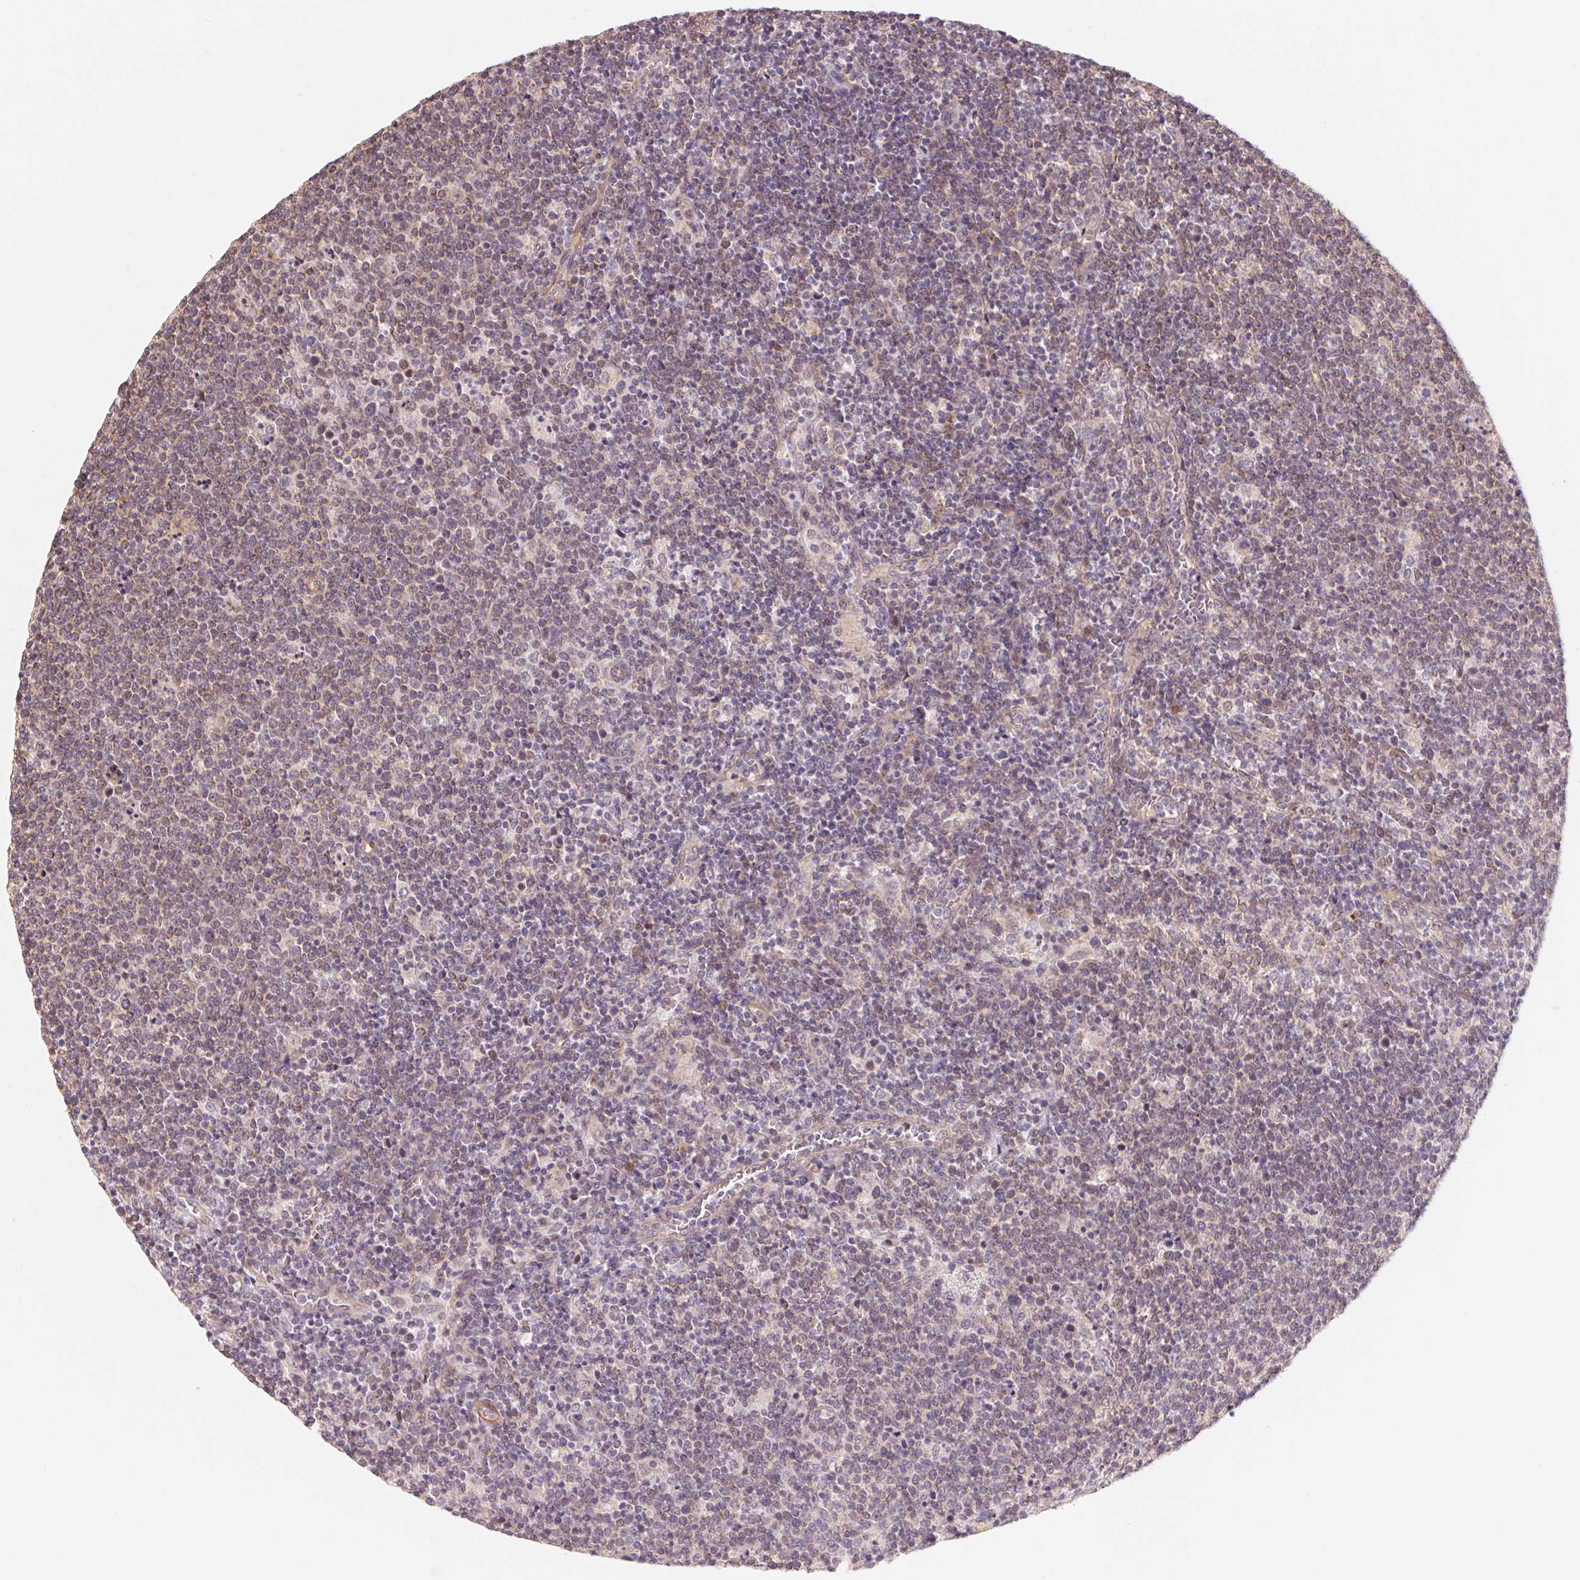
{"staining": {"intensity": "weak", "quantity": "<25%", "location": "cytoplasmic/membranous"}, "tissue": "lymphoma", "cell_type": "Tumor cells", "image_type": "cancer", "snomed": [{"axis": "morphology", "description": "Malignant lymphoma, non-Hodgkin's type, High grade"}, {"axis": "topography", "description": "Lymph node"}], "caption": "DAB immunohistochemical staining of human lymphoma exhibits no significant positivity in tumor cells. (Immunohistochemistry (ihc), brightfield microscopy, high magnification).", "gene": "CCDC112", "patient": {"sex": "male", "age": 61}}